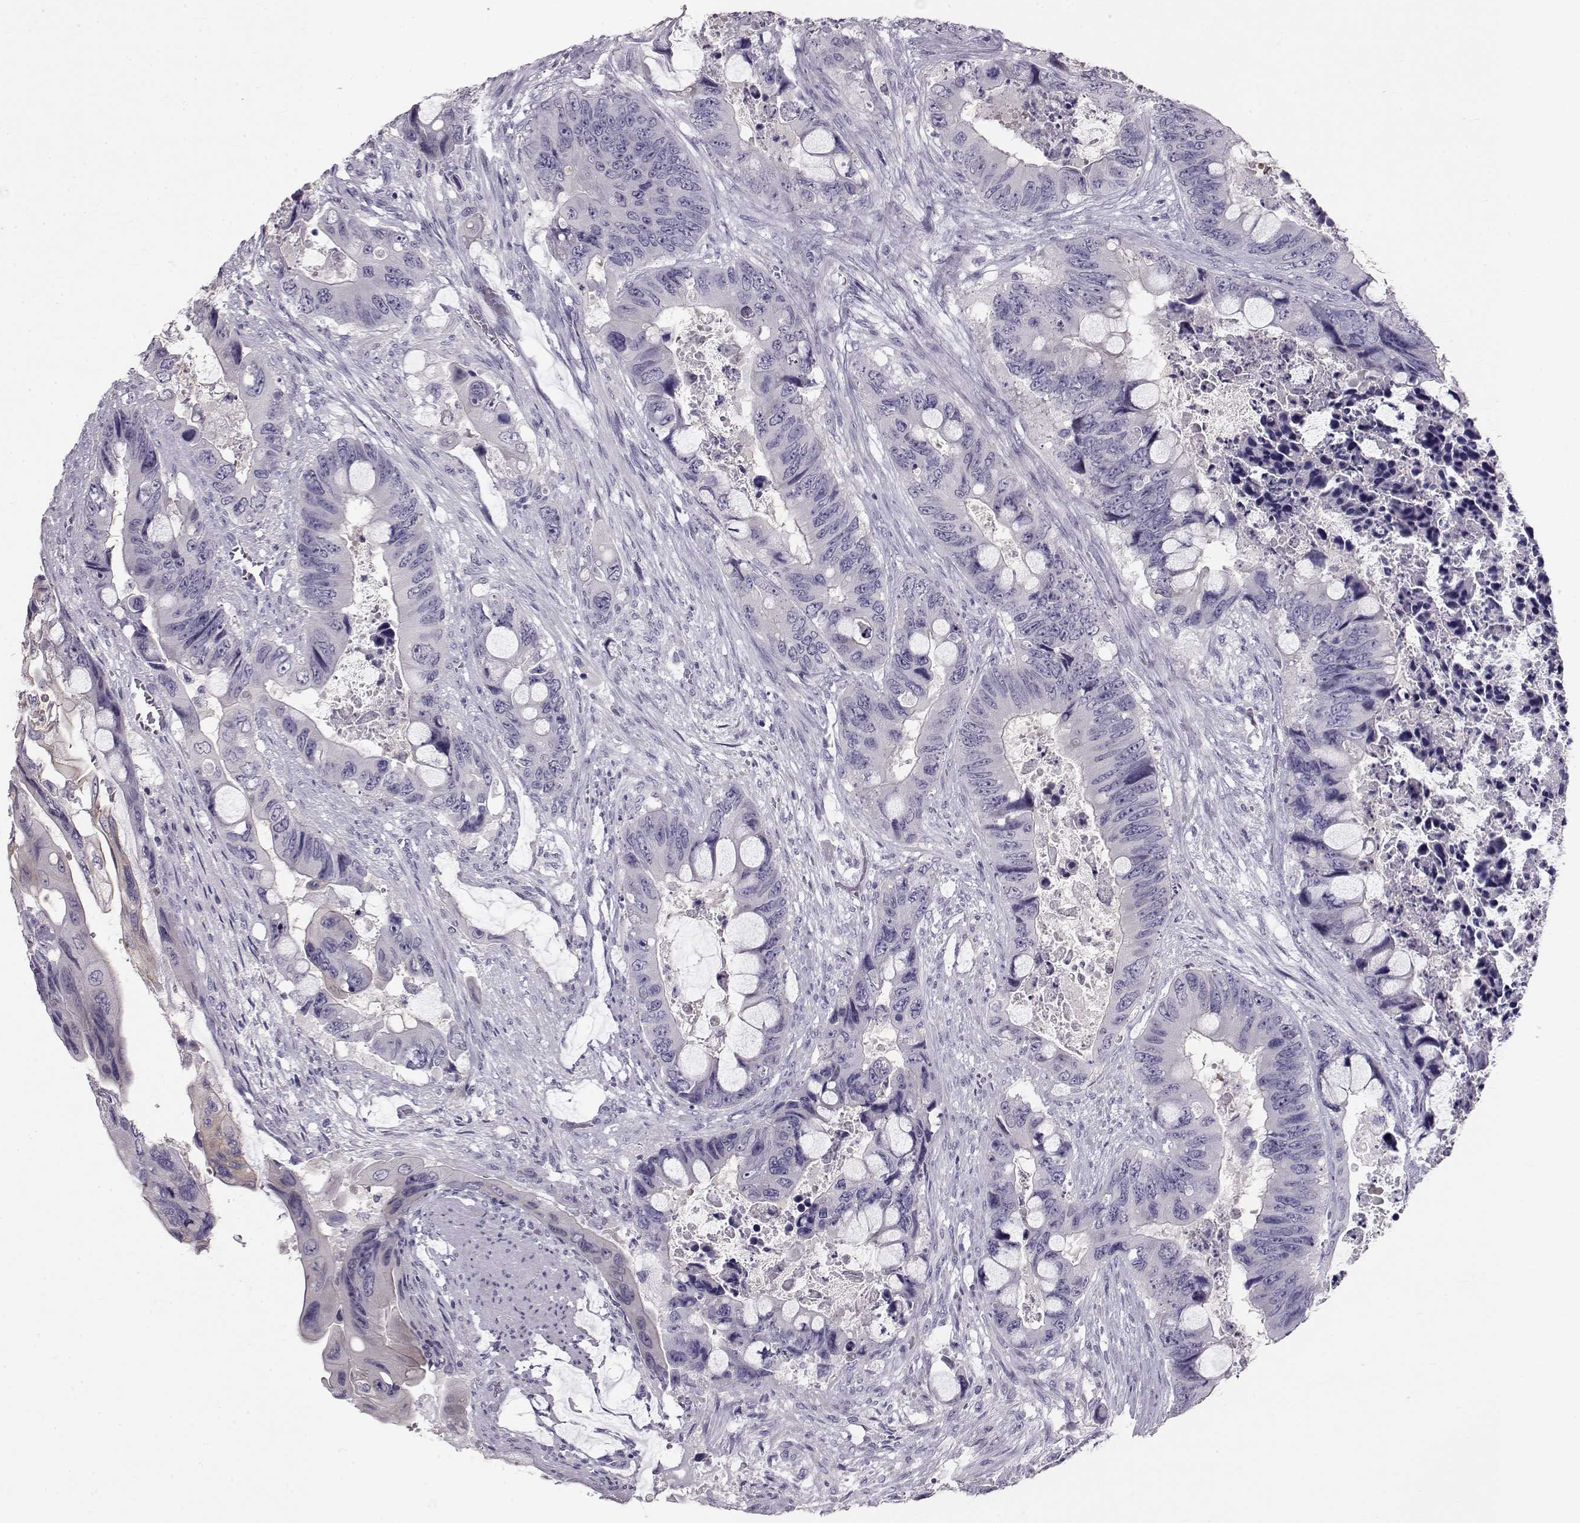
{"staining": {"intensity": "negative", "quantity": "none", "location": "none"}, "tissue": "colorectal cancer", "cell_type": "Tumor cells", "image_type": "cancer", "snomed": [{"axis": "morphology", "description": "Adenocarcinoma, NOS"}, {"axis": "topography", "description": "Rectum"}], "caption": "Immunohistochemistry (IHC) image of colorectal cancer stained for a protein (brown), which demonstrates no positivity in tumor cells.", "gene": "RD3", "patient": {"sex": "male", "age": 63}}